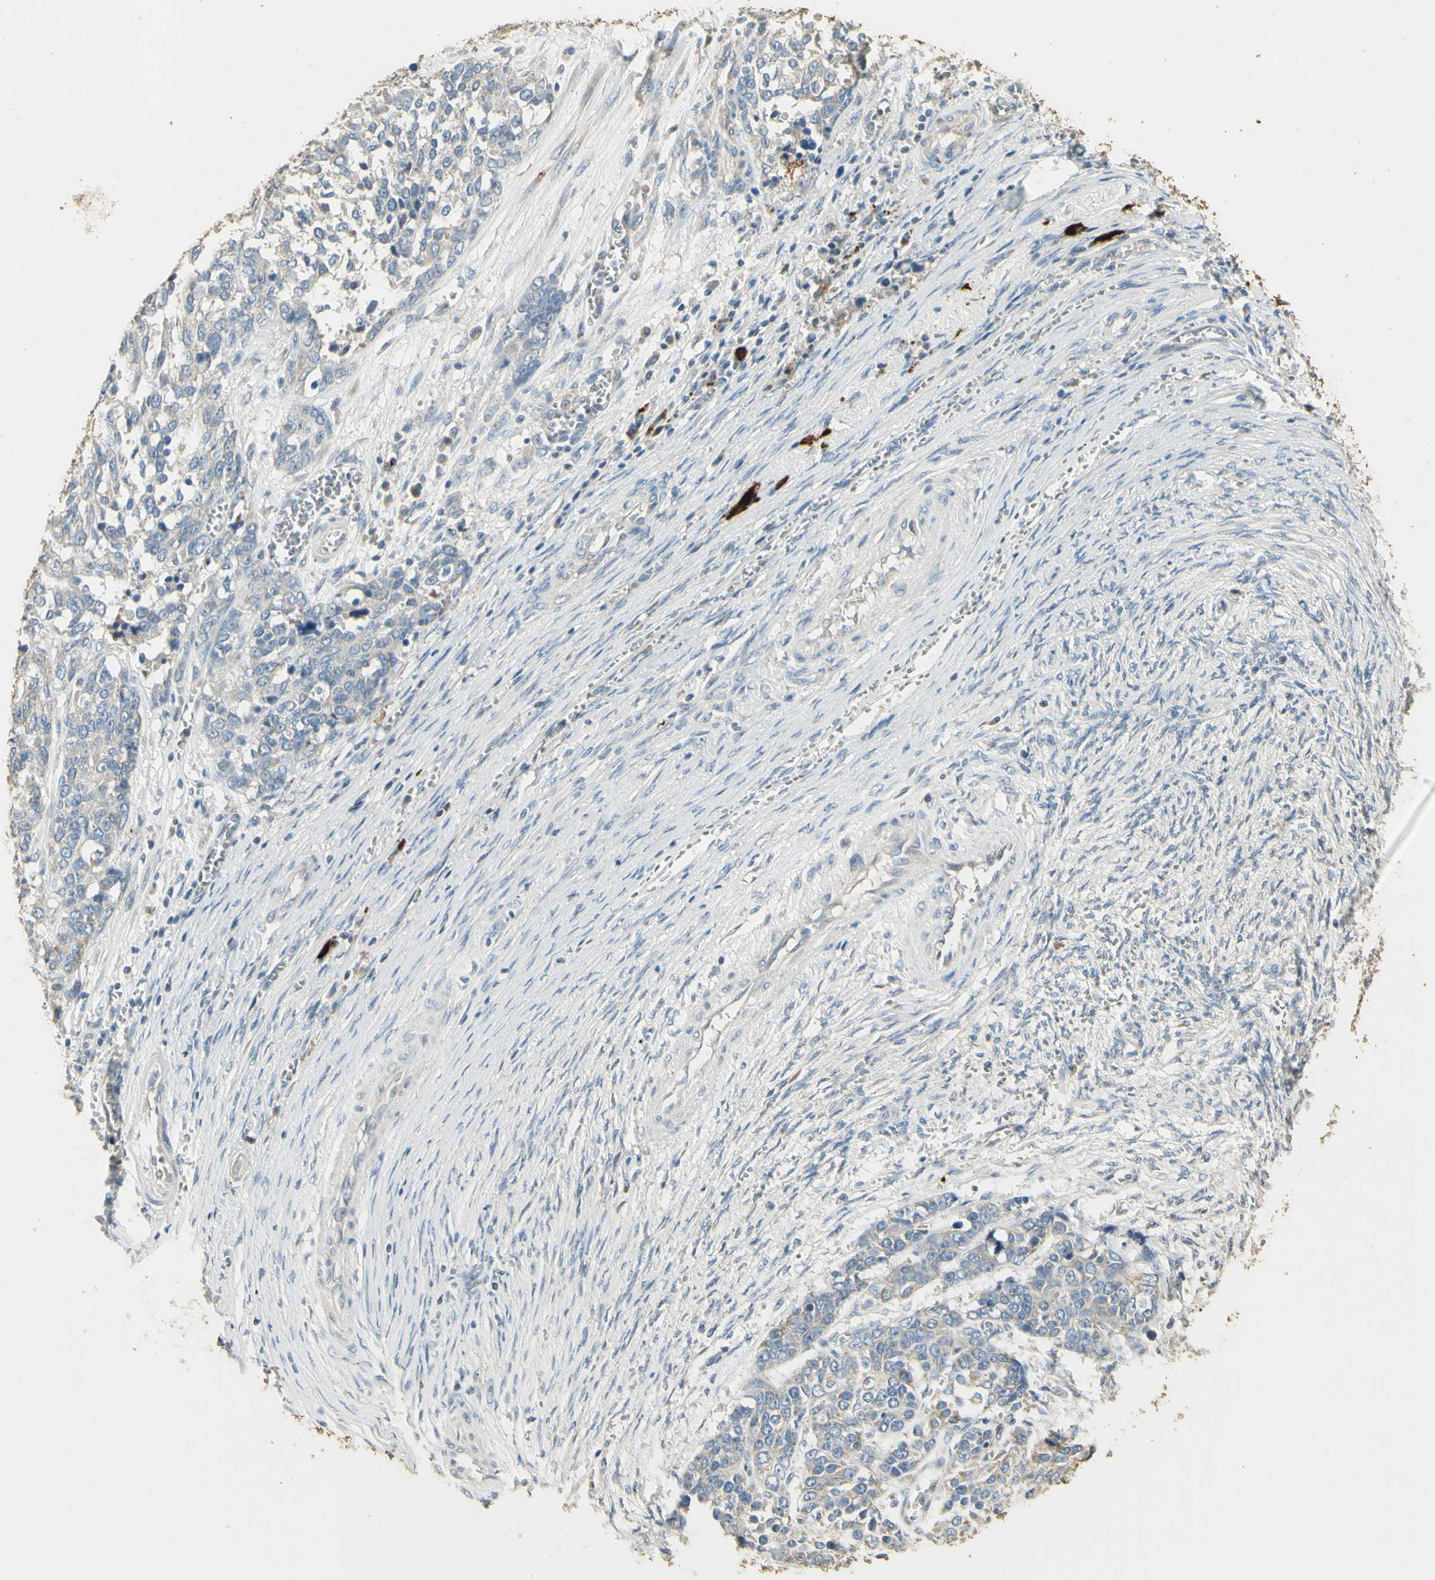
{"staining": {"intensity": "negative", "quantity": "none", "location": "none"}, "tissue": "ovarian cancer", "cell_type": "Tumor cells", "image_type": "cancer", "snomed": [{"axis": "morphology", "description": "Cystadenocarcinoma, serous, NOS"}, {"axis": "topography", "description": "Ovary"}], "caption": "There is no significant expression in tumor cells of serous cystadenocarcinoma (ovarian). Nuclei are stained in blue.", "gene": "ARHGEF17", "patient": {"sex": "female", "age": 44}}